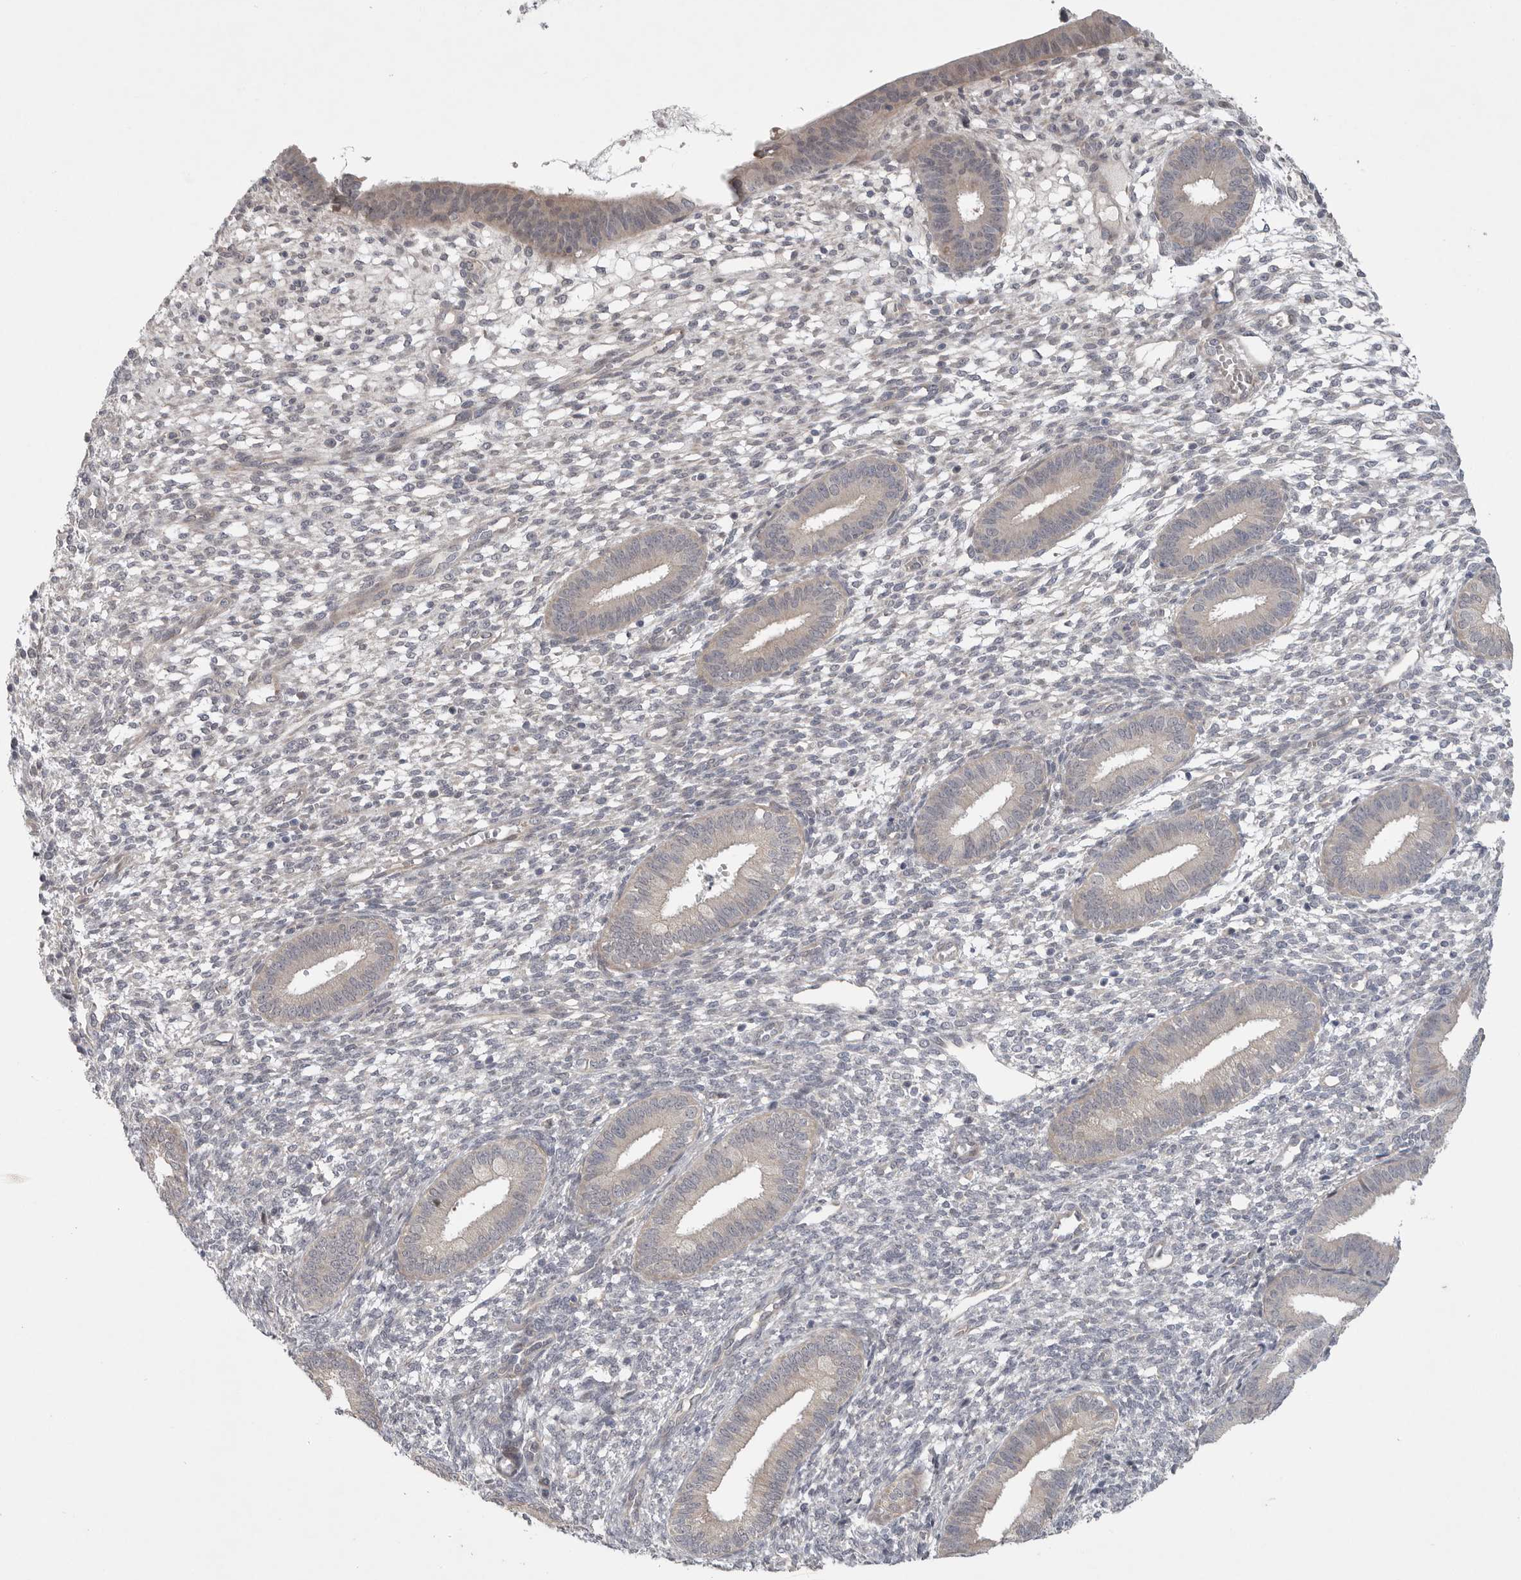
{"staining": {"intensity": "negative", "quantity": "none", "location": "none"}, "tissue": "endometrium", "cell_type": "Cells in endometrial stroma", "image_type": "normal", "snomed": [{"axis": "morphology", "description": "Normal tissue, NOS"}, {"axis": "topography", "description": "Endometrium"}], "caption": "The immunohistochemistry (IHC) histopathology image has no significant expression in cells in endometrial stroma of endometrium.", "gene": "FBXO43", "patient": {"sex": "female", "age": 46}}